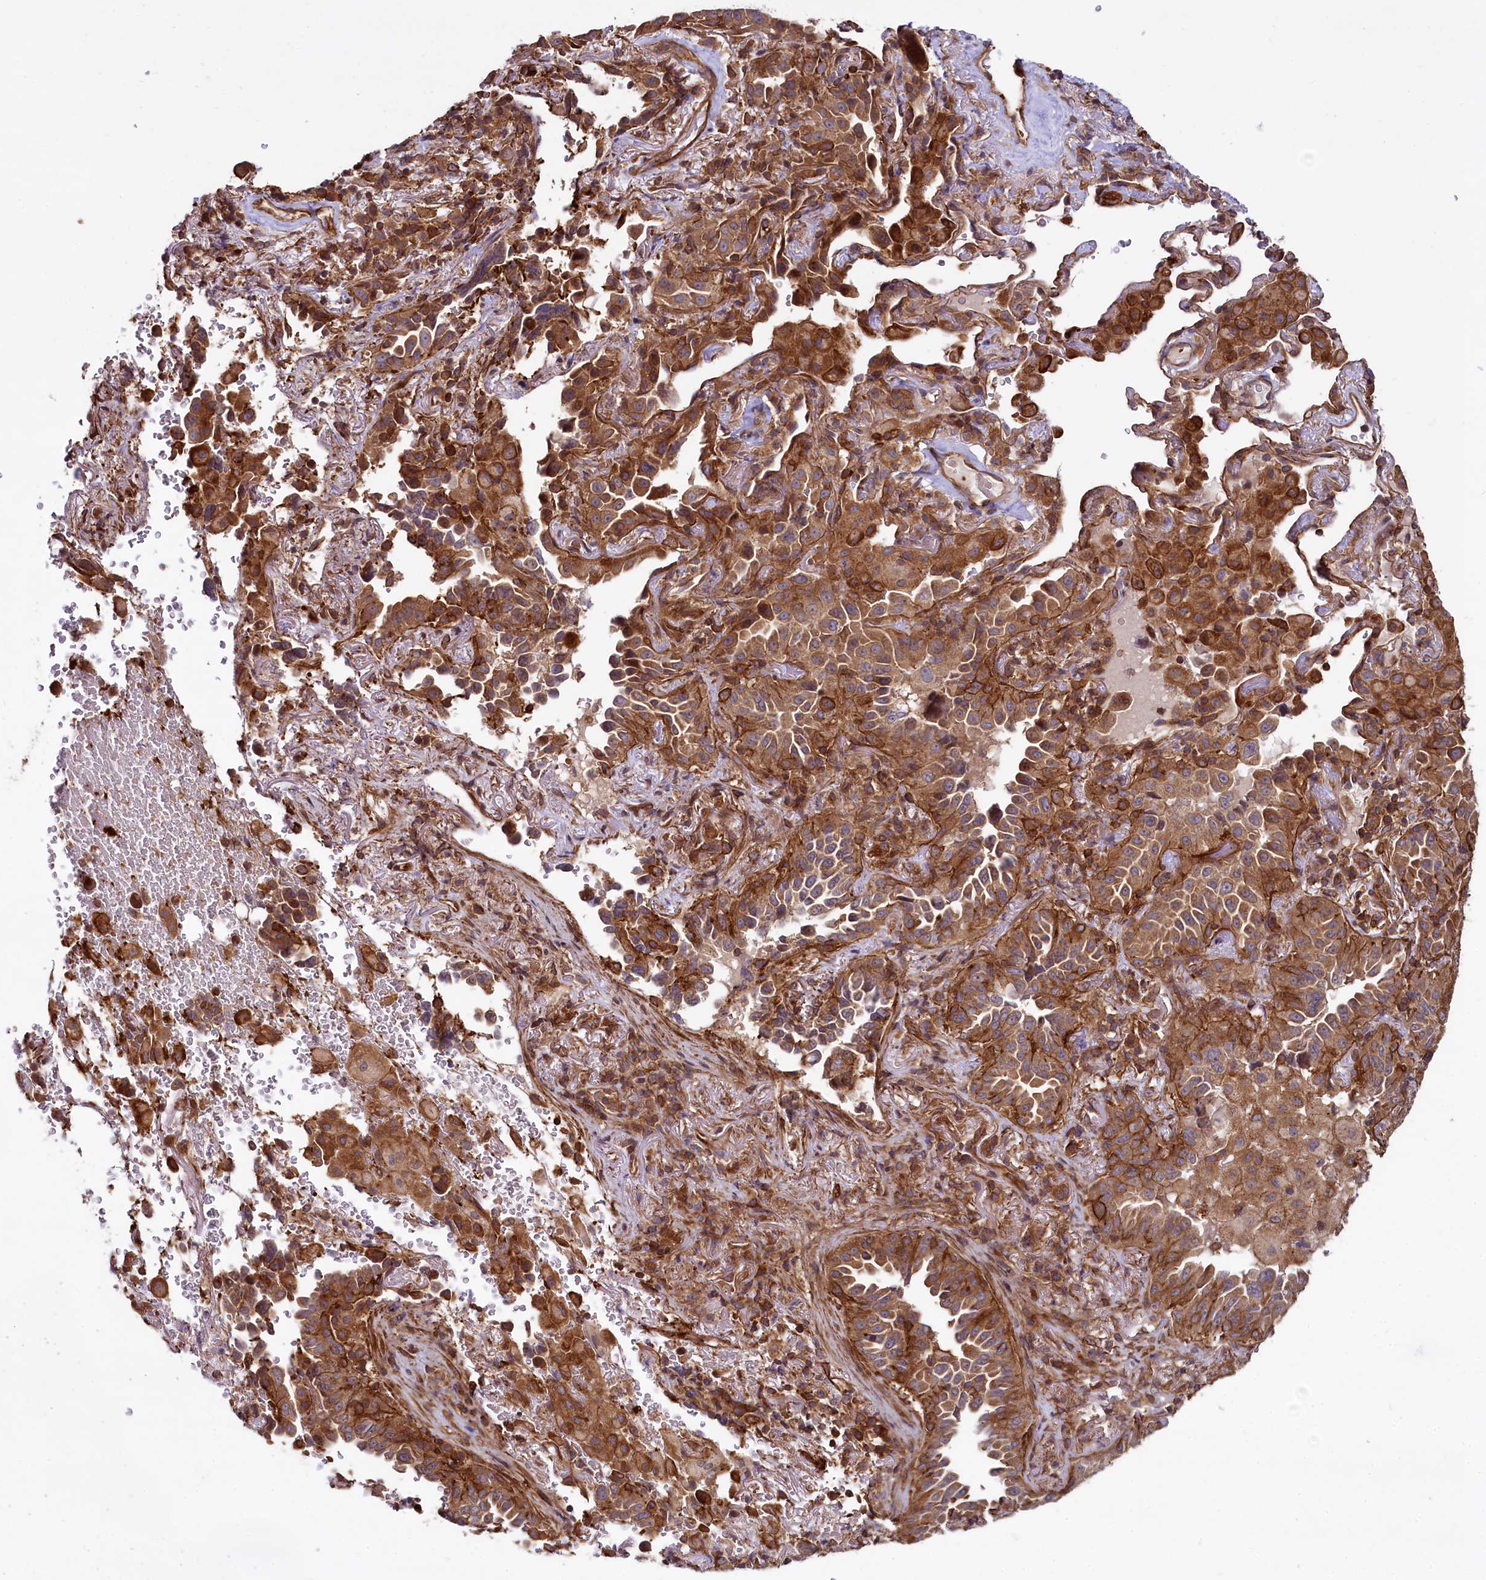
{"staining": {"intensity": "moderate", "quantity": ">75%", "location": "cytoplasmic/membranous"}, "tissue": "lung cancer", "cell_type": "Tumor cells", "image_type": "cancer", "snomed": [{"axis": "morphology", "description": "Adenocarcinoma, NOS"}, {"axis": "topography", "description": "Lung"}], "caption": "The image shows immunohistochemical staining of lung adenocarcinoma. There is moderate cytoplasmic/membranous positivity is present in approximately >75% of tumor cells.", "gene": "SVIP", "patient": {"sex": "female", "age": 69}}